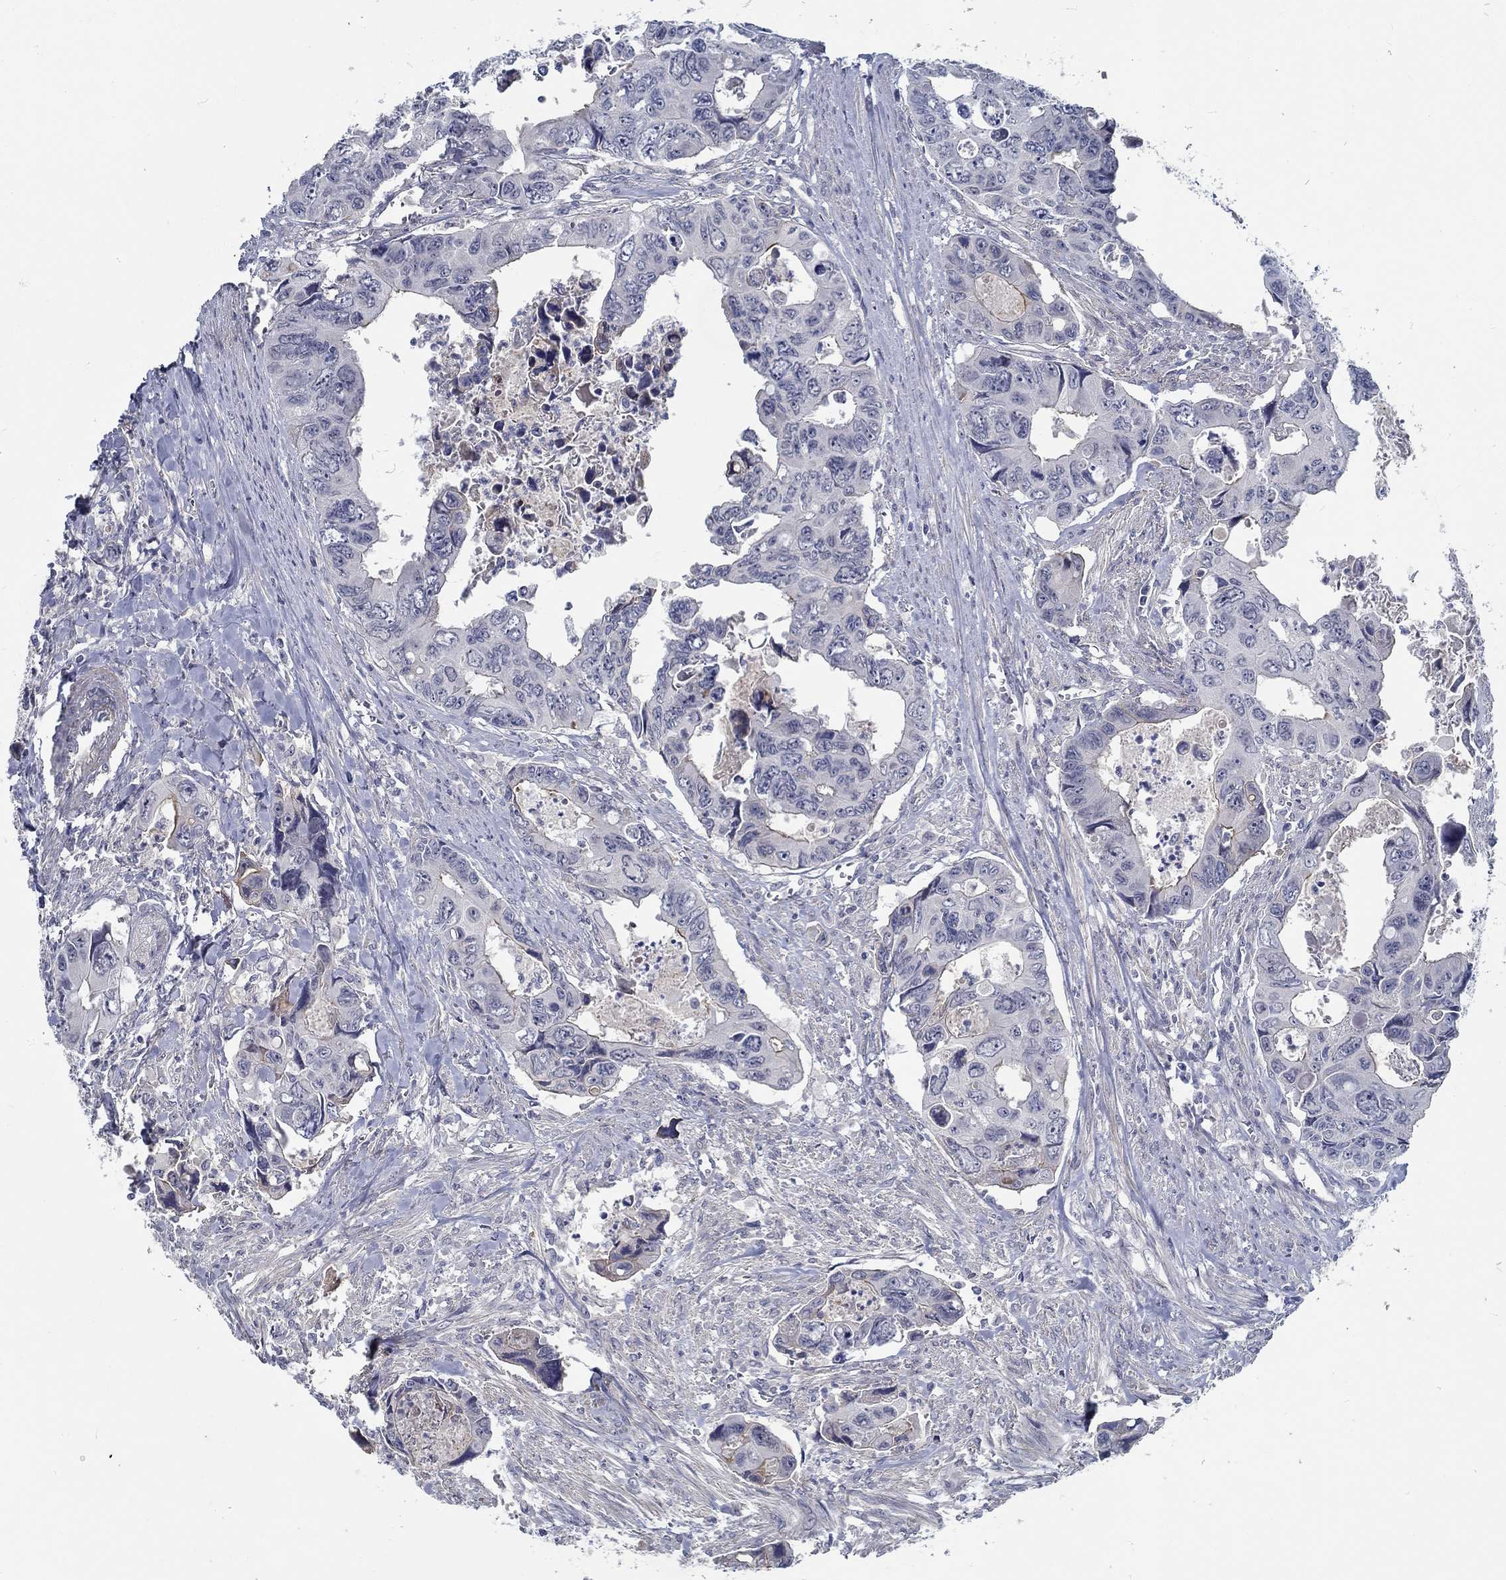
{"staining": {"intensity": "weak", "quantity": "<25%", "location": "cytoplasmic/membranous"}, "tissue": "colorectal cancer", "cell_type": "Tumor cells", "image_type": "cancer", "snomed": [{"axis": "morphology", "description": "Adenocarcinoma, NOS"}, {"axis": "topography", "description": "Rectum"}], "caption": "High magnification brightfield microscopy of colorectal cancer (adenocarcinoma) stained with DAB (brown) and counterstained with hematoxylin (blue): tumor cells show no significant staining.", "gene": "MYBPC1", "patient": {"sex": "male", "age": 62}}